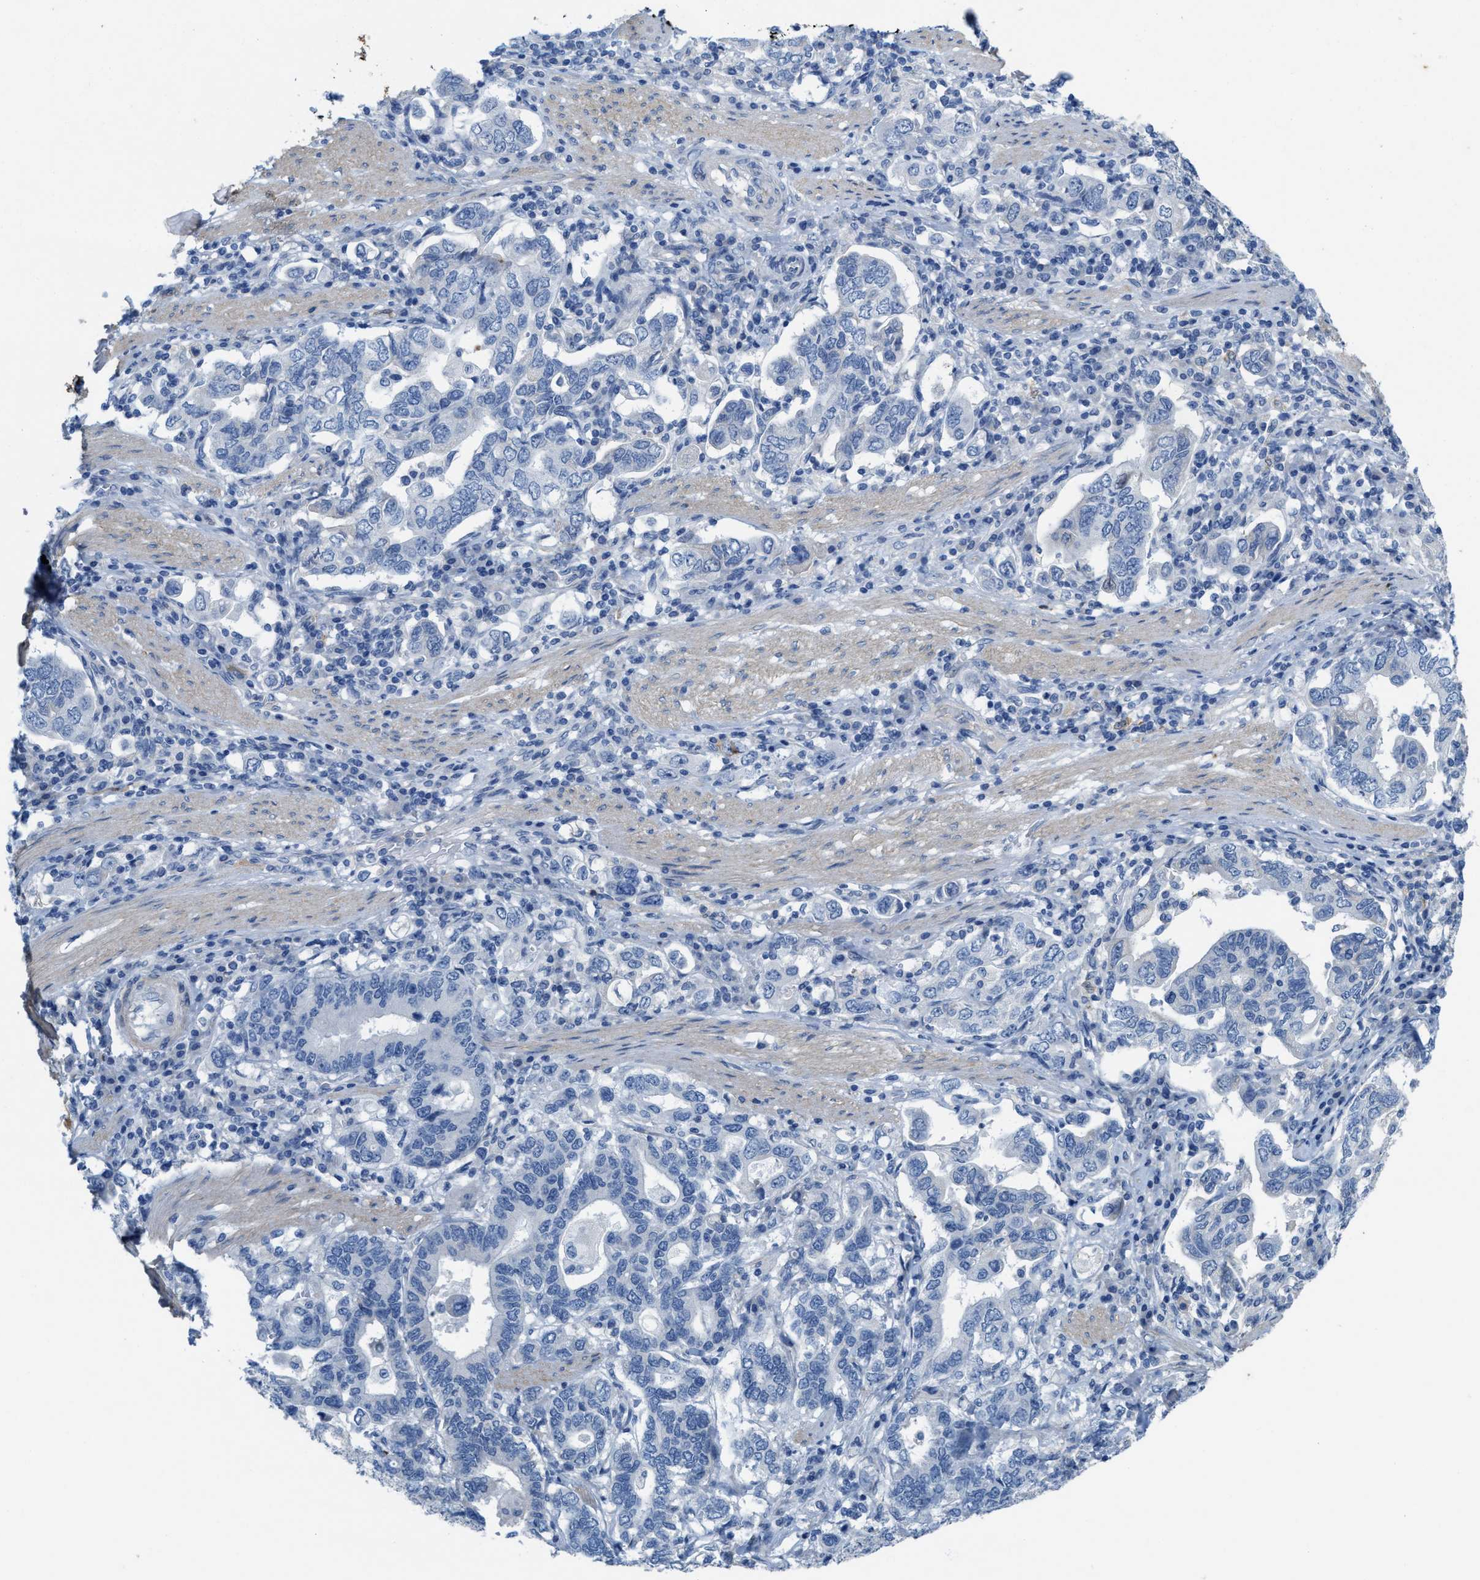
{"staining": {"intensity": "negative", "quantity": "none", "location": "none"}, "tissue": "stomach cancer", "cell_type": "Tumor cells", "image_type": "cancer", "snomed": [{"axis": "morphology", "description": "Adenocarcinoma, NOS"}, {"axis": "topography", "description": "Stomach, upper"}], "caption": "DAB (3,3'-diaminobenzidine) immunohistochemical staining of stomach cancer (adenocarcinoma) shows no significant positivity in tumor cells.", "gene": "CPA2", "patient": {"sex": "male", "age": 62}}